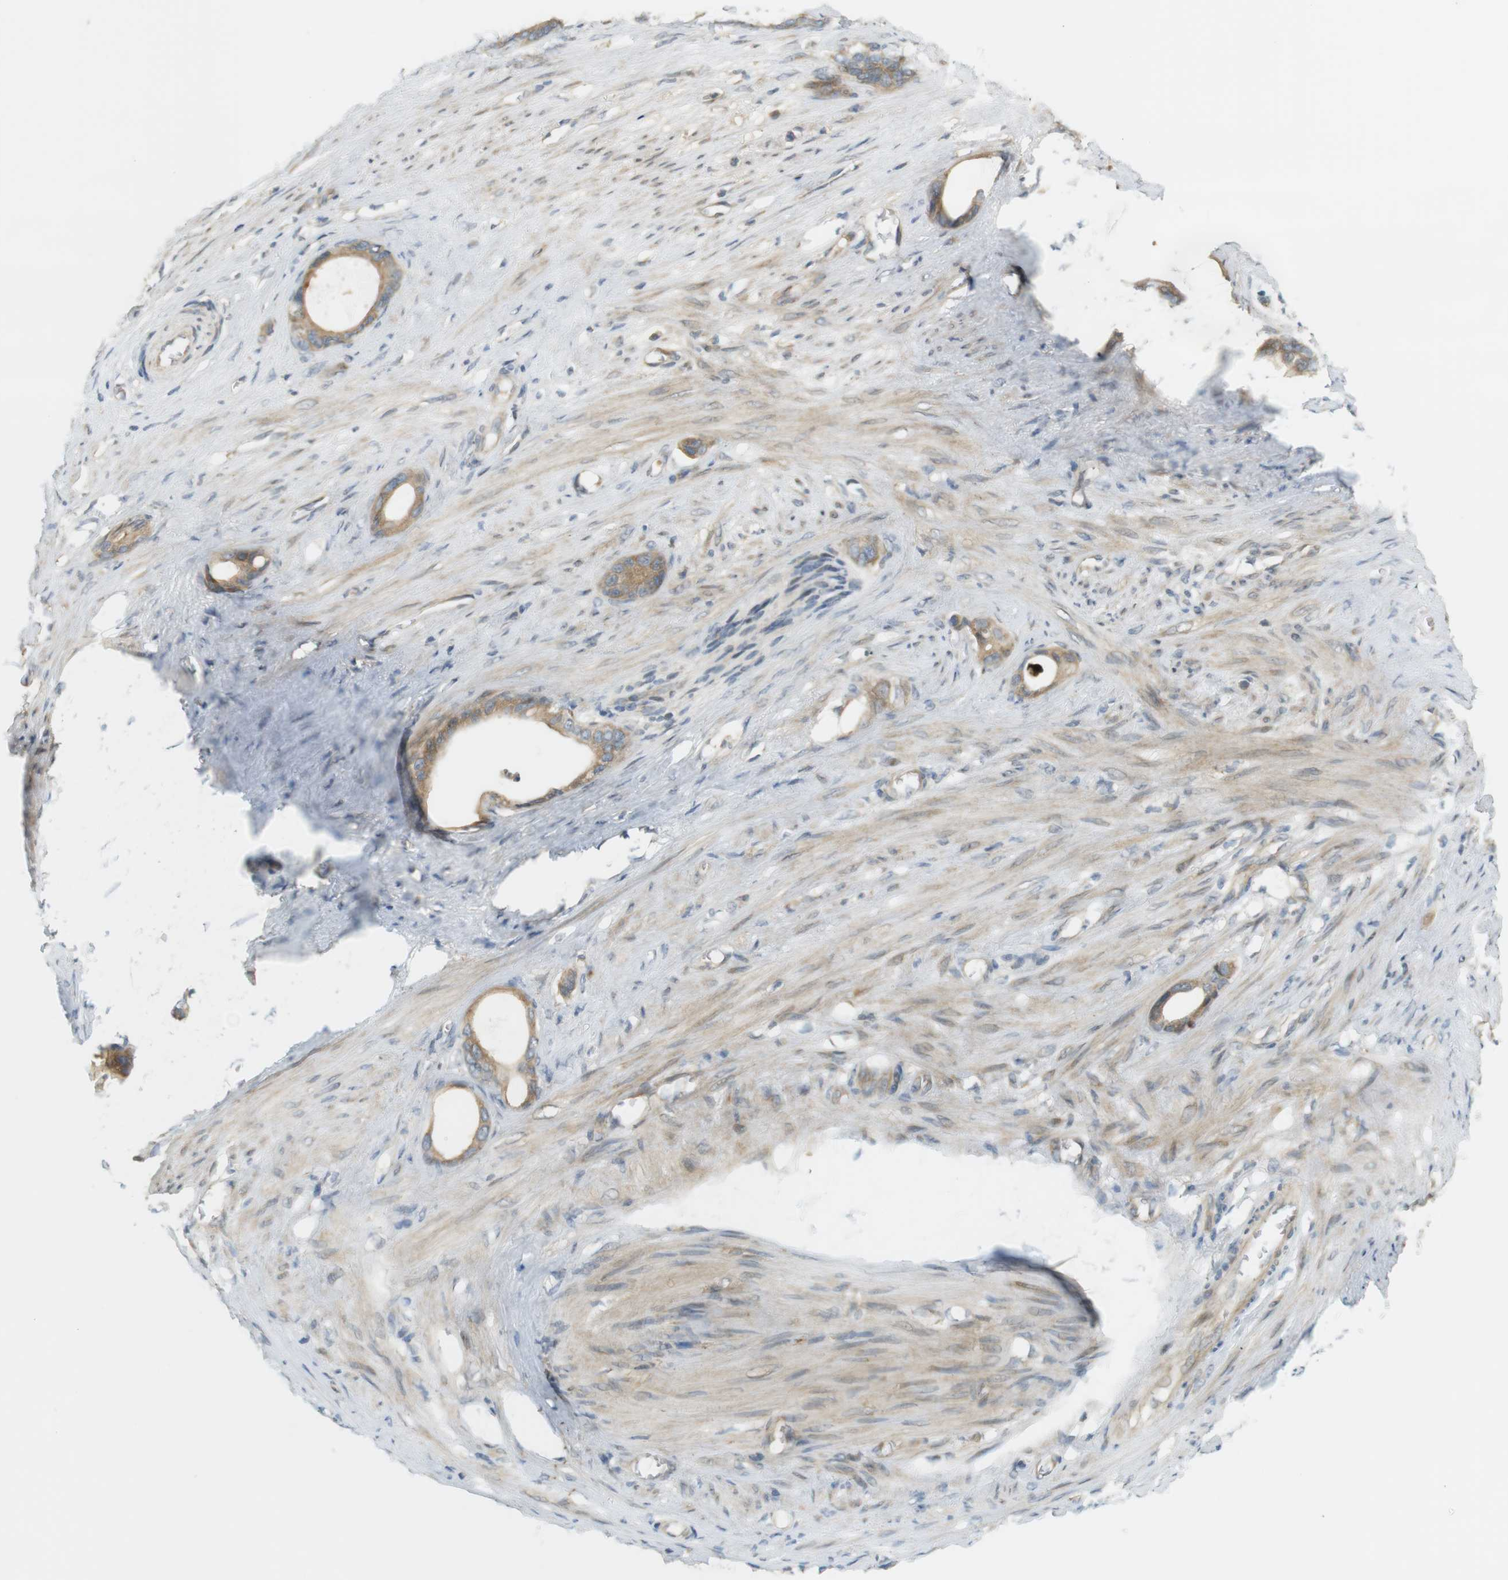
{"staining": {"intensity": "moderate", "quantity": ">75%", "location": "cytoplasmic/membranous"}, "tissue": "stomach cancer", "cell_type": "Tumor cells", "image_type": "cancer", "snomed": [{"axis": "morphology", "description": "Adenocarcinoma, NOS"}, {"axis": "topography", "description": "Stomach"}], "caption": "This is a micrograph of IHC staining of stomach cancer (adenocarcinoma), which shows moderate positivity in the cytoplasmic/membranous of tumor cells.", "gene": "CLRN3", "patient": {"sex": "female", "age": 75}}